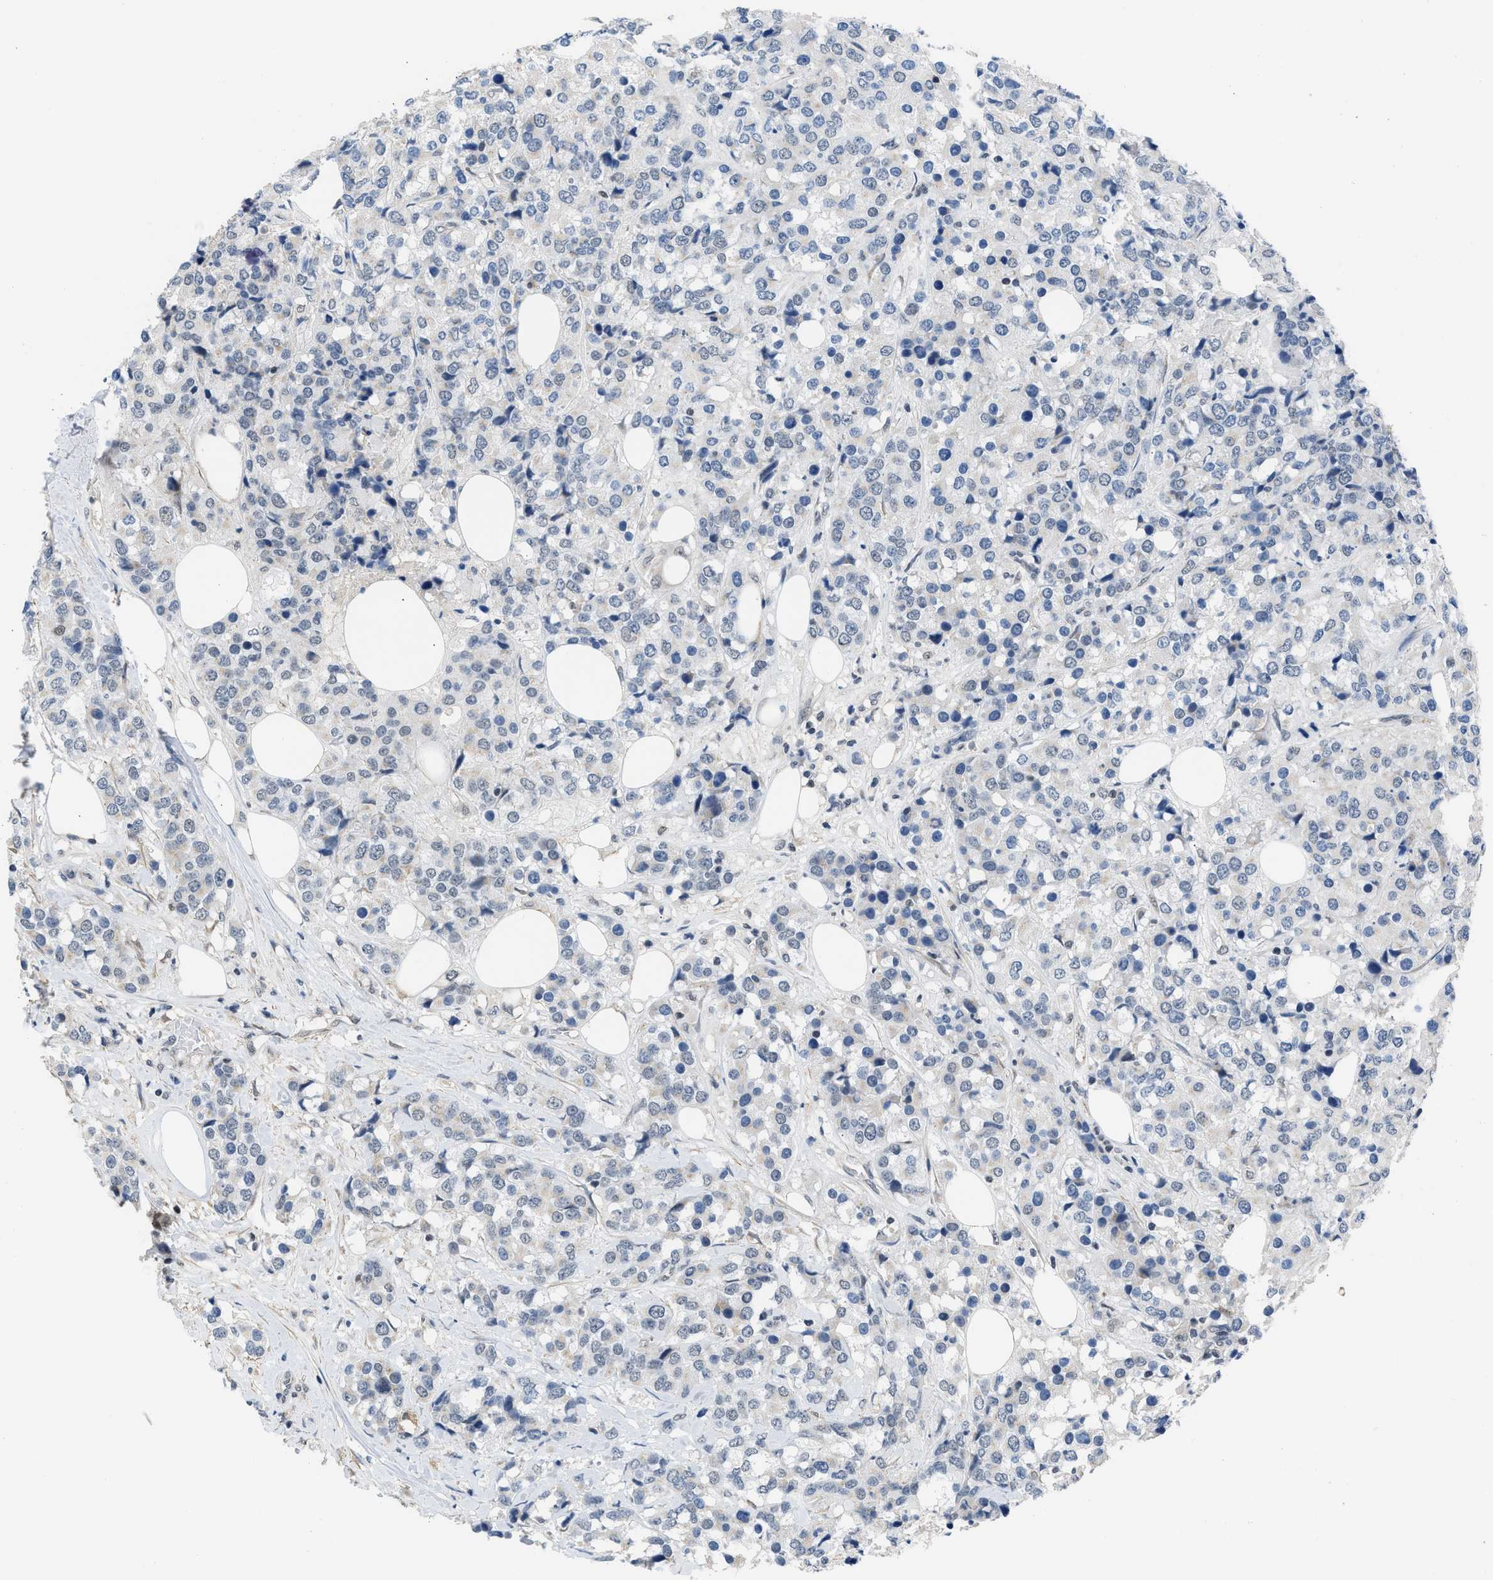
{"staining": {"intensity": "negative", "quantity": "none", "location": "none"}, "tissue": "breast cancer", "cell_type": "Tumor cells", "image_type": "cancer", "snomed": [{"axis": "morphology", "description": "Lobular carcinoma"}, {"axis": "topography", "description": "Breast"}], "caption": "This is an immunohistochemistry (IHC) micrograph of breast cancer. There is no staining in tumor cells.", "gene": "TERF2IP", "patient": {"sex": "female", "age": 59}}